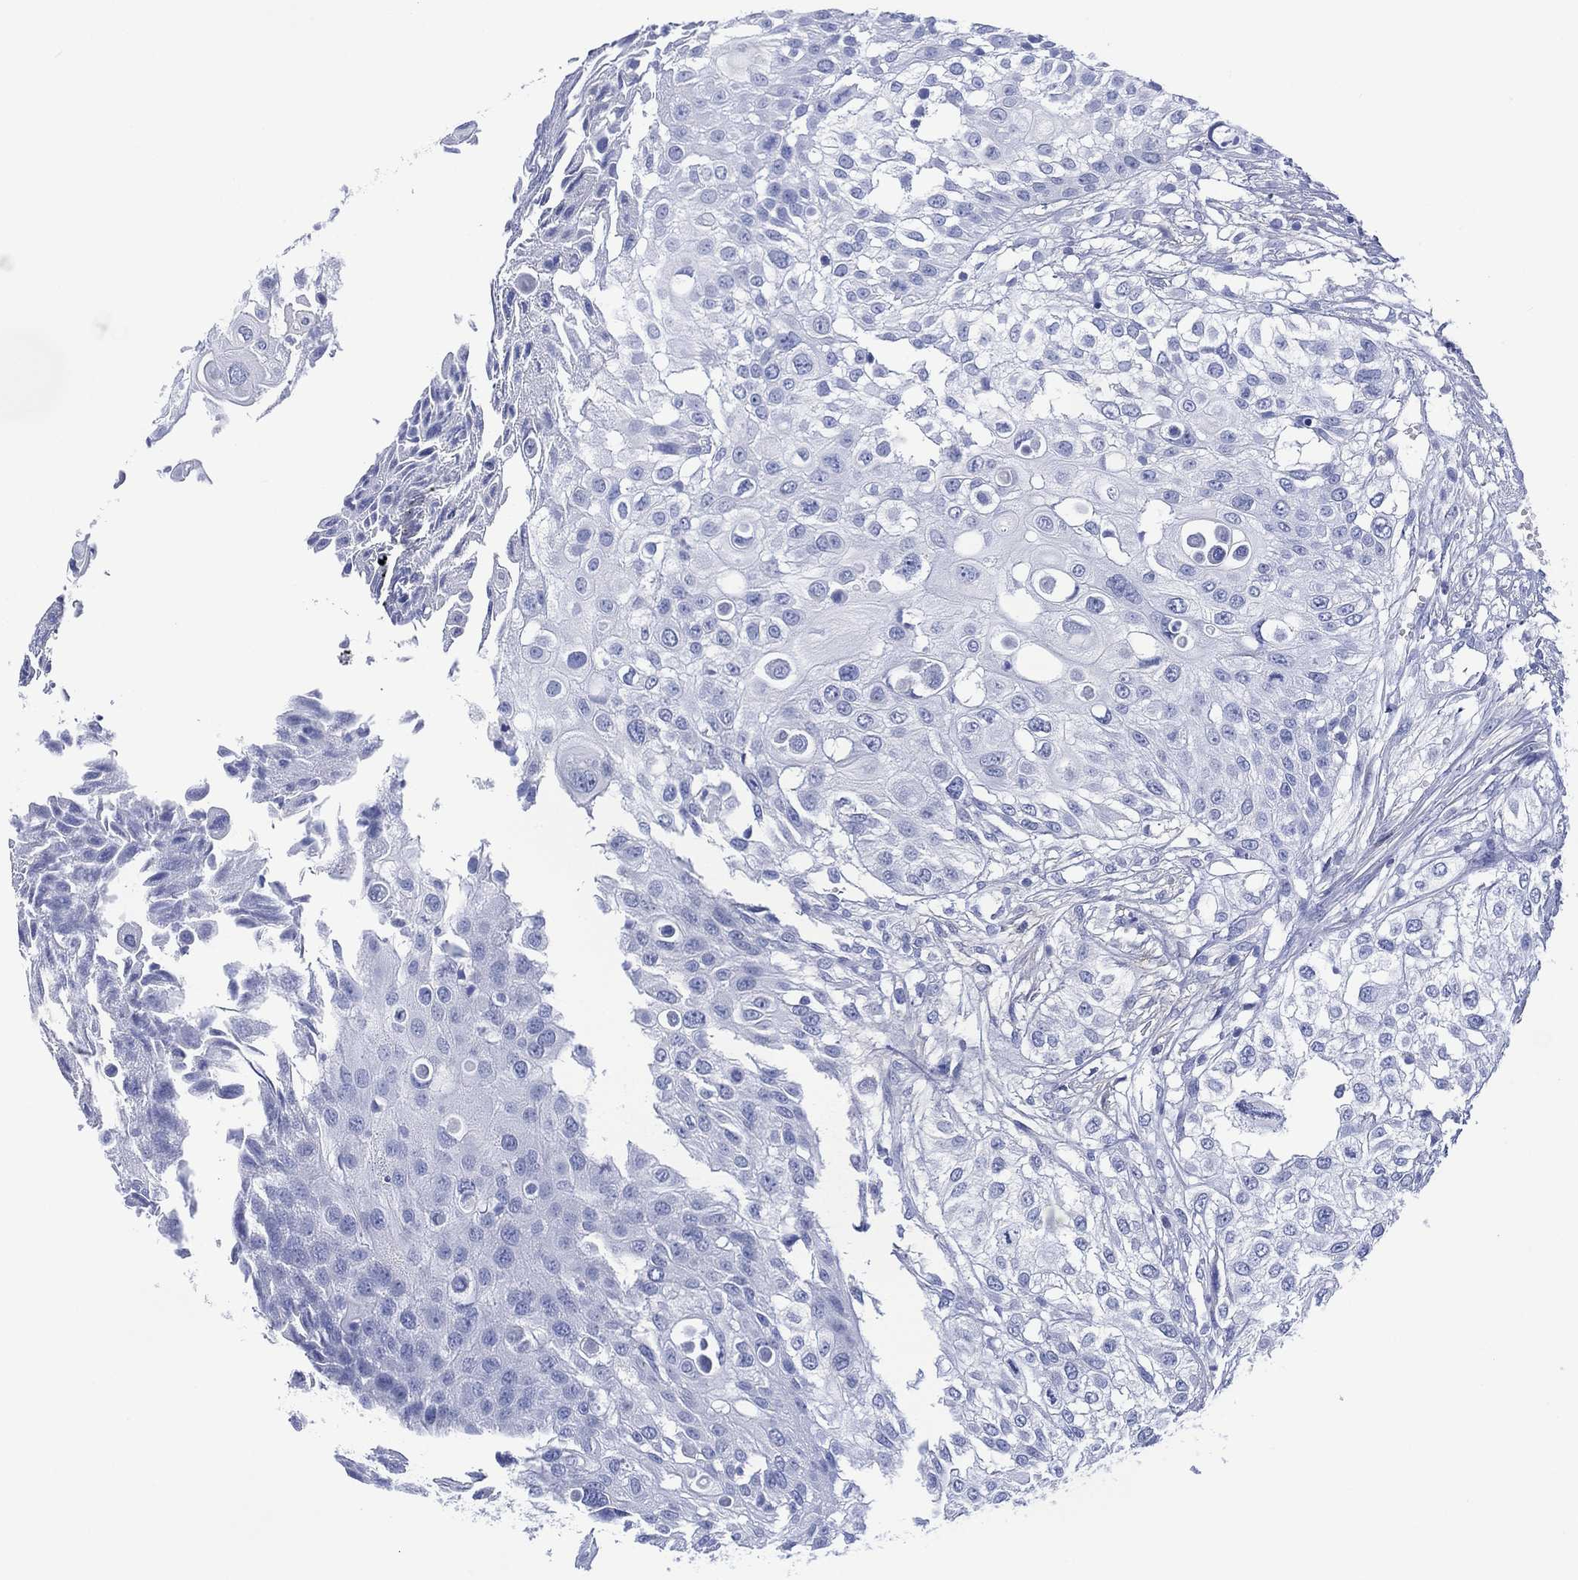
{"staining": {"intensity": "negative", "quantity": "none", "location": "none"}, "tissue": "urothelial cancer", "cell_type": "Tumor cells", "image_type": "cancer", "snomed": [{"axis": "morphology", "description": "Urothelial carcinoma, High grade"}, {"axis": "topography", "description": "Urinary bladder"}], "caption": "Immunohistochemistry (IHC) micrograph of neoplastic tissue: human urothelial carcinoma (high-grade) stained with DAB demonstrates no significant protein positivity in tumor cells.", "gene": "DPP4", "patient": {"sex": "female", "age": 79}}